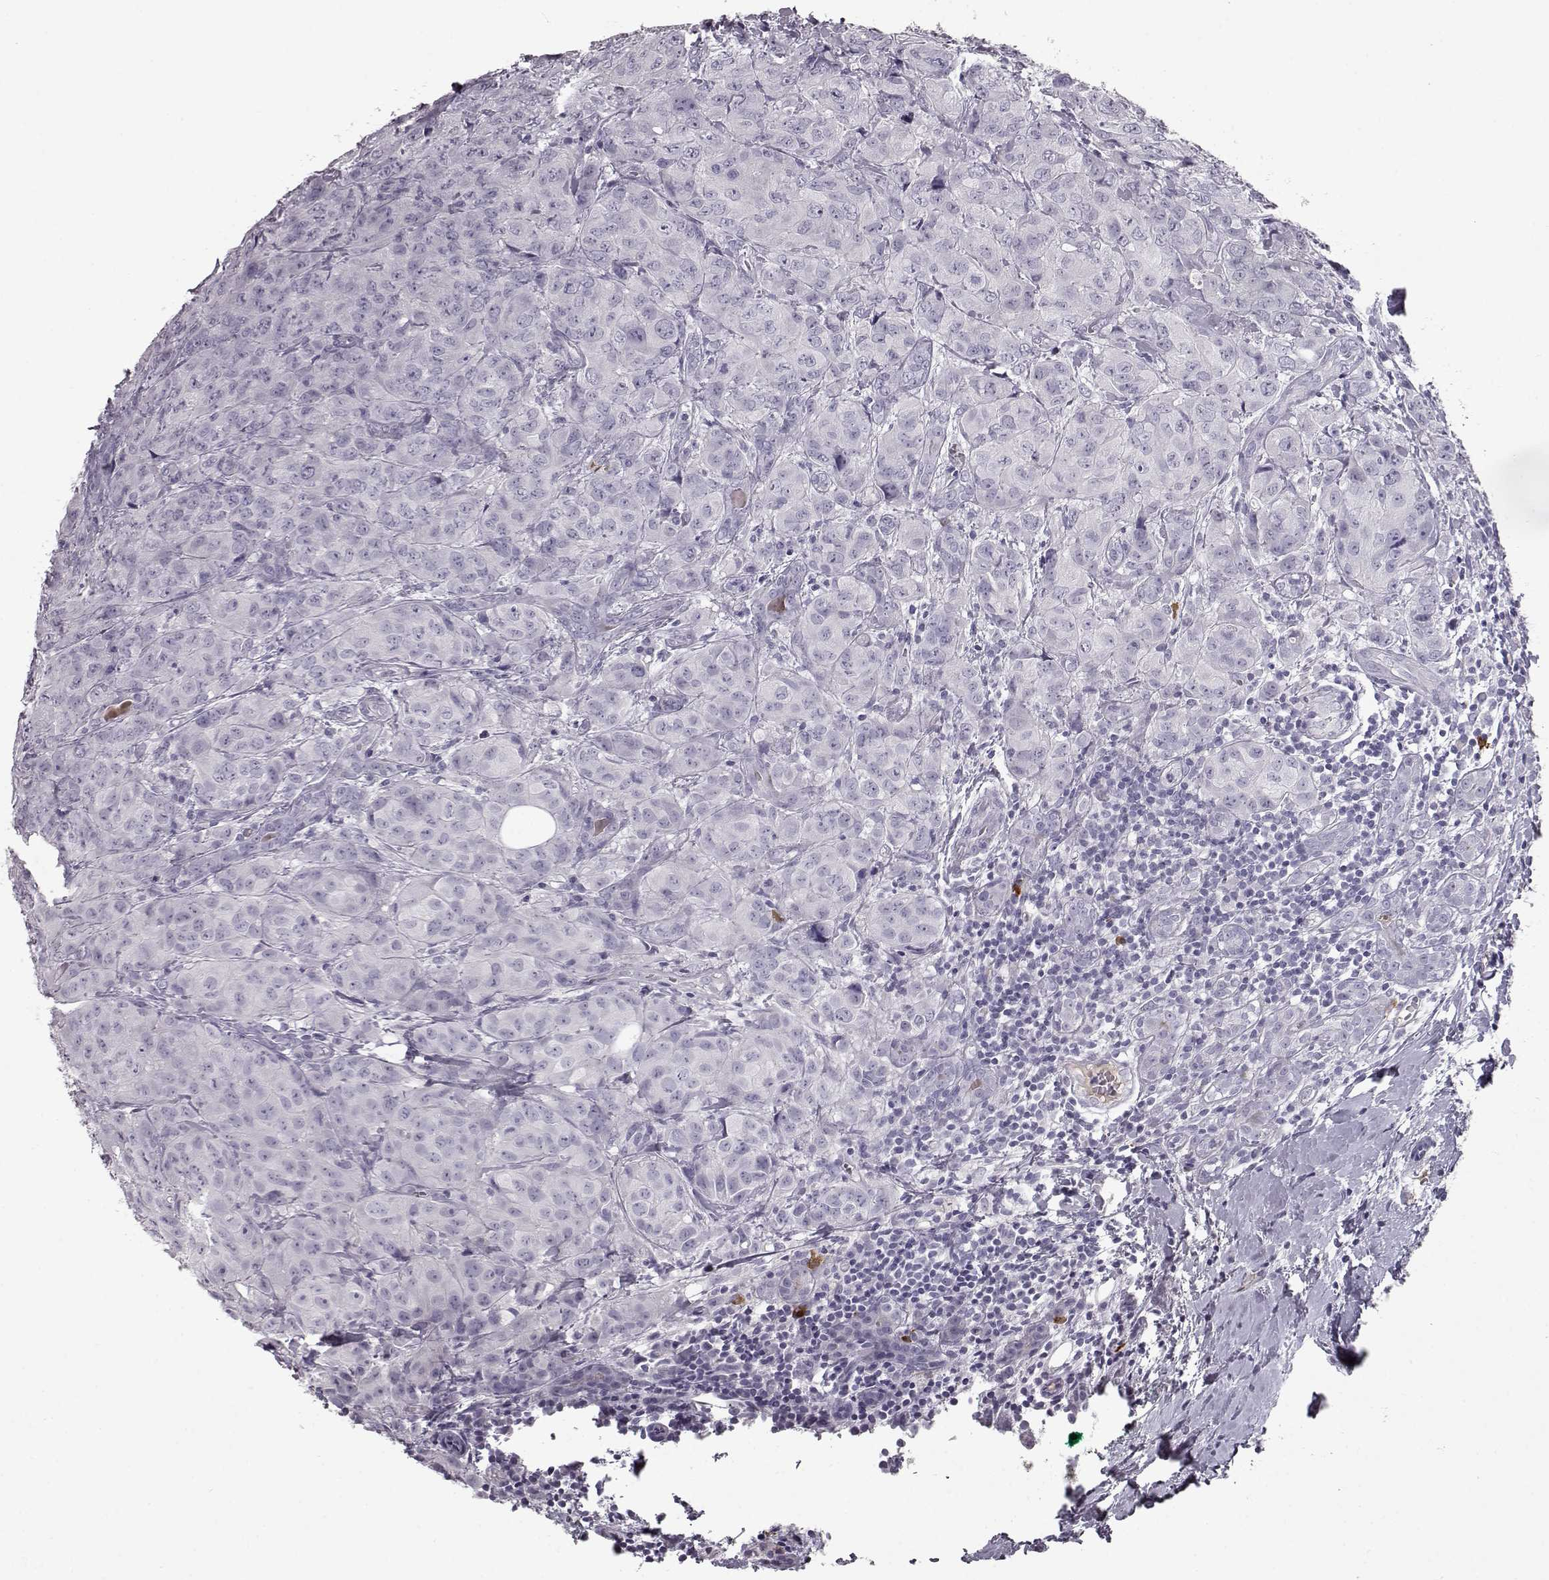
{"staining": {"intensity": "negative", "quantity": "none", "location": "none"}, "tissue": "breast cancer", "cell_type": "Tumor cells", "image_type": "cancer", "snomed": [{"axis": "morphology", "description": "Duct carcinoma"}, {"axis": "topography", "description": "Breast"}], "caption": "High magnification brightfield microscopy of intraductal carcinoma (breast) stained with DAB (3,3'-diaminobenzidine) (brown) and counterstained with hematoxylin (blue): tumor cells show no significant staining. The staining was performed using DAB to visualize the protein expression in brown, while the nuclei were stained in blue with hematoxylin (Magnification: 20x).", "gene": "CCL19", "patient": {"sex": "female", "age": 43}}